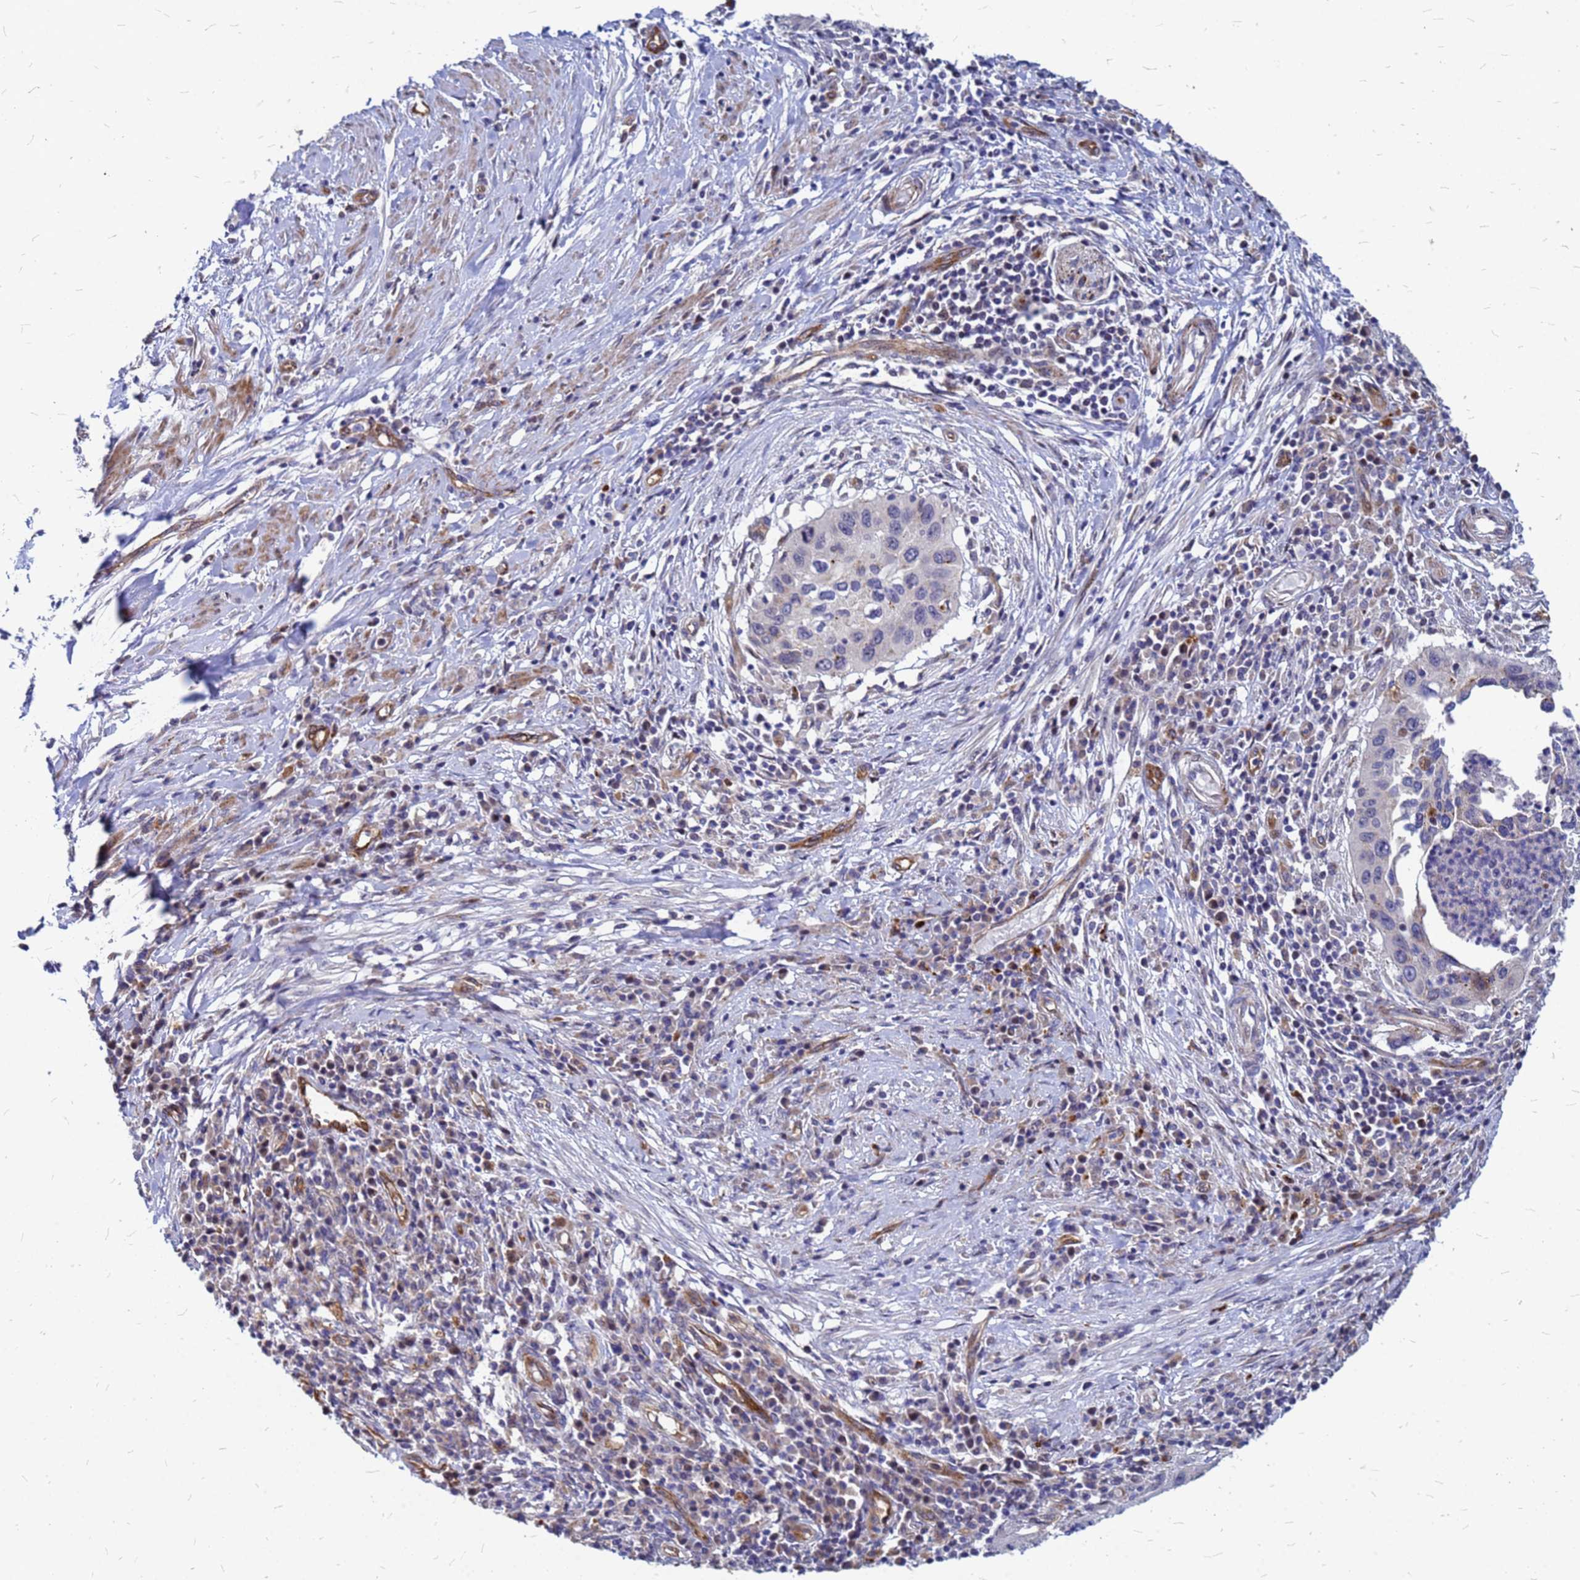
{"staining": {"intensity": "negative", "quantity": "none", "location": "none"}, "tissue": "cervical cancer", "cell_type": "Tumor cells", "image_type": "cancer", "snomed": [{"axis": "morphology", "description": "Squamous cell carcinoma, NOS"}, {"axis": "topography", "description": "Cervix"}], "caption": "Immunohistochemical staining of human cervical squamous cell carcinoma demonstrates no significant expression in tumor cells.", "gene": "NOSTRIN", "patient": {"sex": "female", "age": 38}}